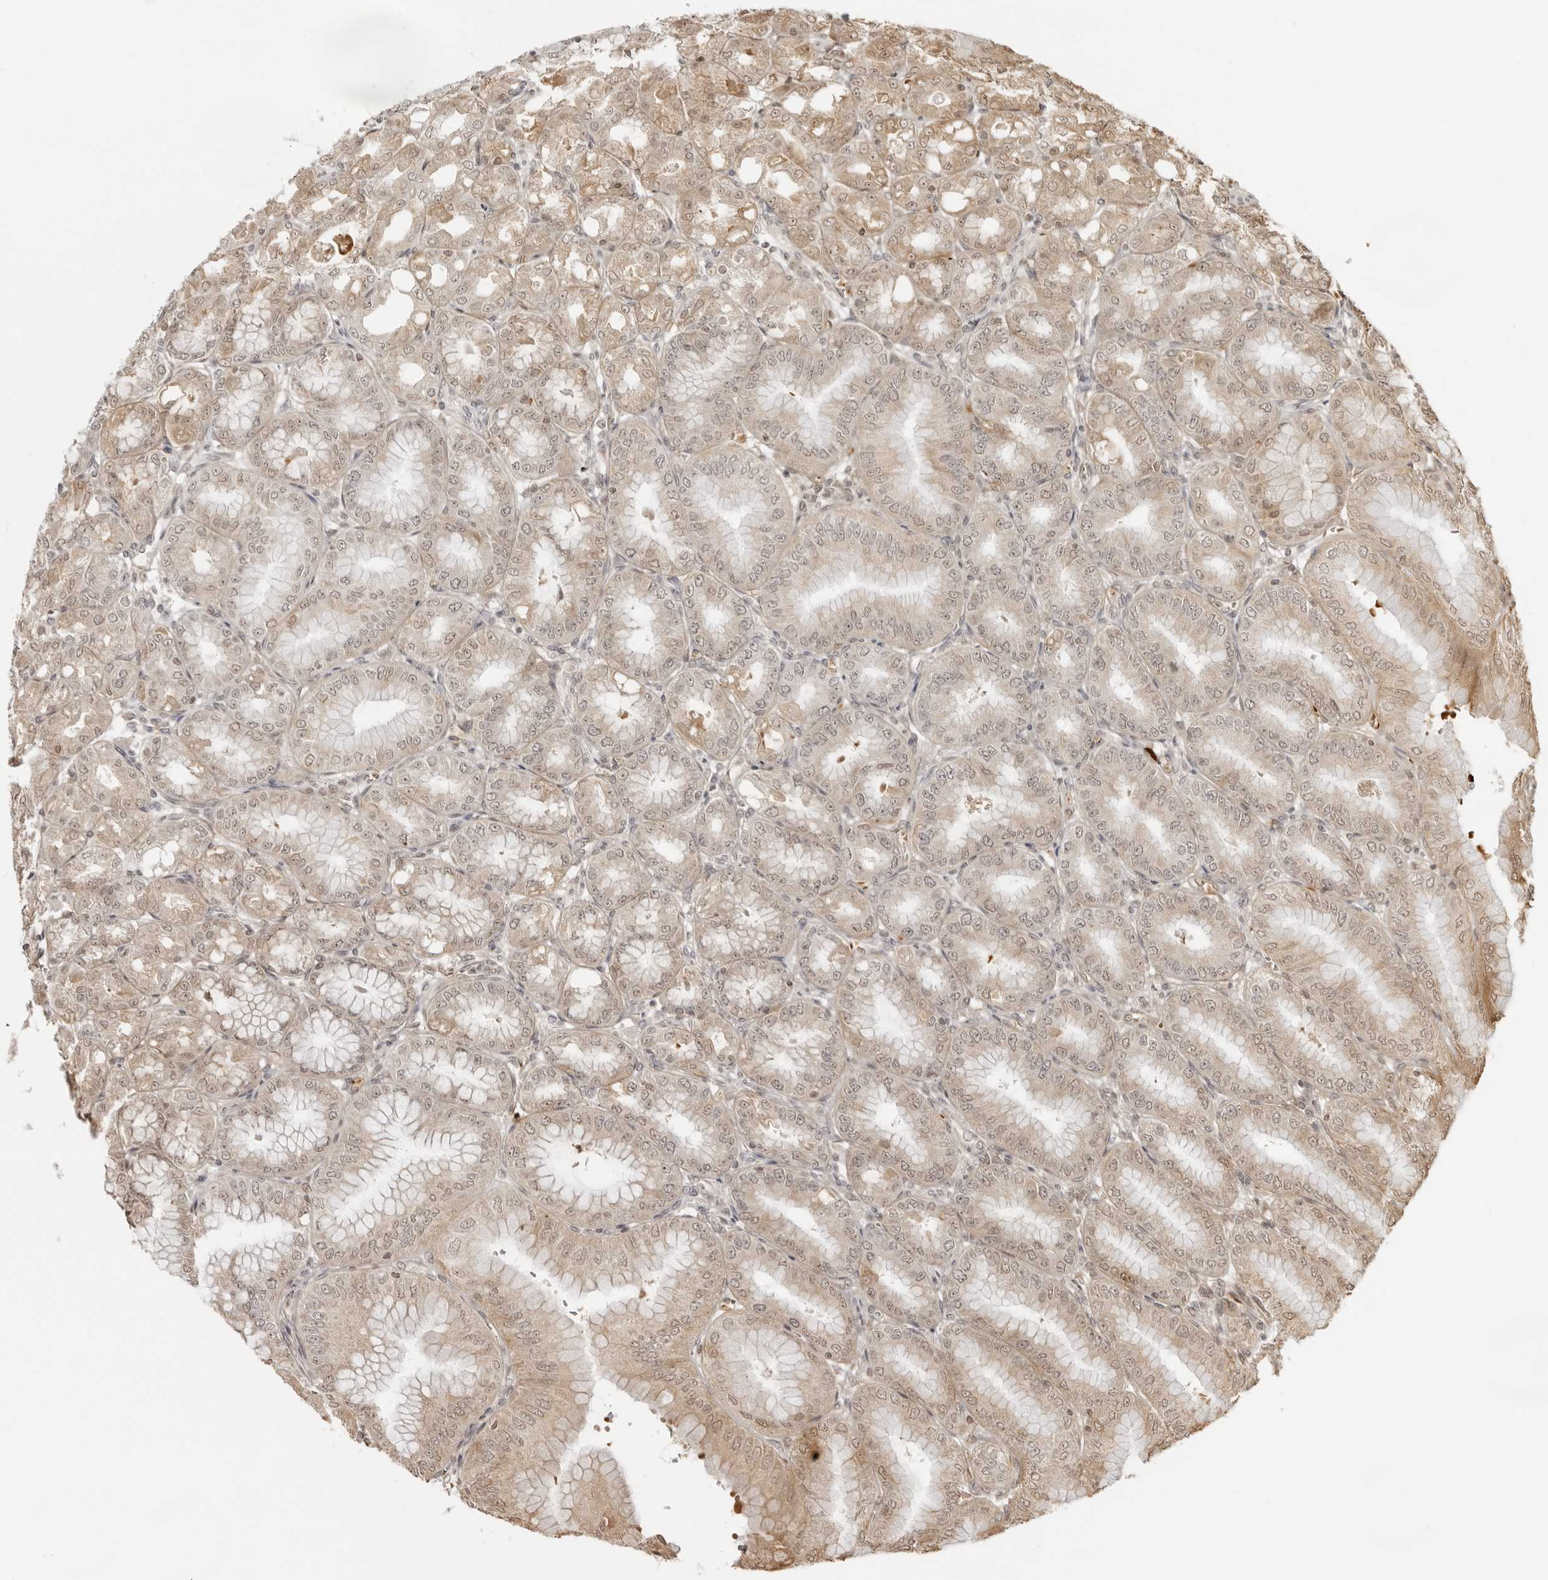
{"staining": {"intensity": "moderate", "quantity": "25%-75%", "location": "cytoplasmic/membranous,nuclear"}, "tissue": "stomach", "cell_type": "Glandular cells", "image_type": "normal", "snomed": [{"axis": "morphology", "description": "Normal tissue, NOS"}, {"axis": "topography", "description": "Stomach, lower"}], "caption": "DAB (3,3'-diaminobenzidine) immunohistochemical staining of unremarkable human stomach shows moderate cytoplasmic/membranous,nuclear protein expression in about 25%-75% of glandular cells. Using DAB (brown) and hematoxylin (blue) stains, captured at high magnification using brightfield microscopy.", "gene": "IKBKE", "patient": {"sex": "male", "age": 71}}